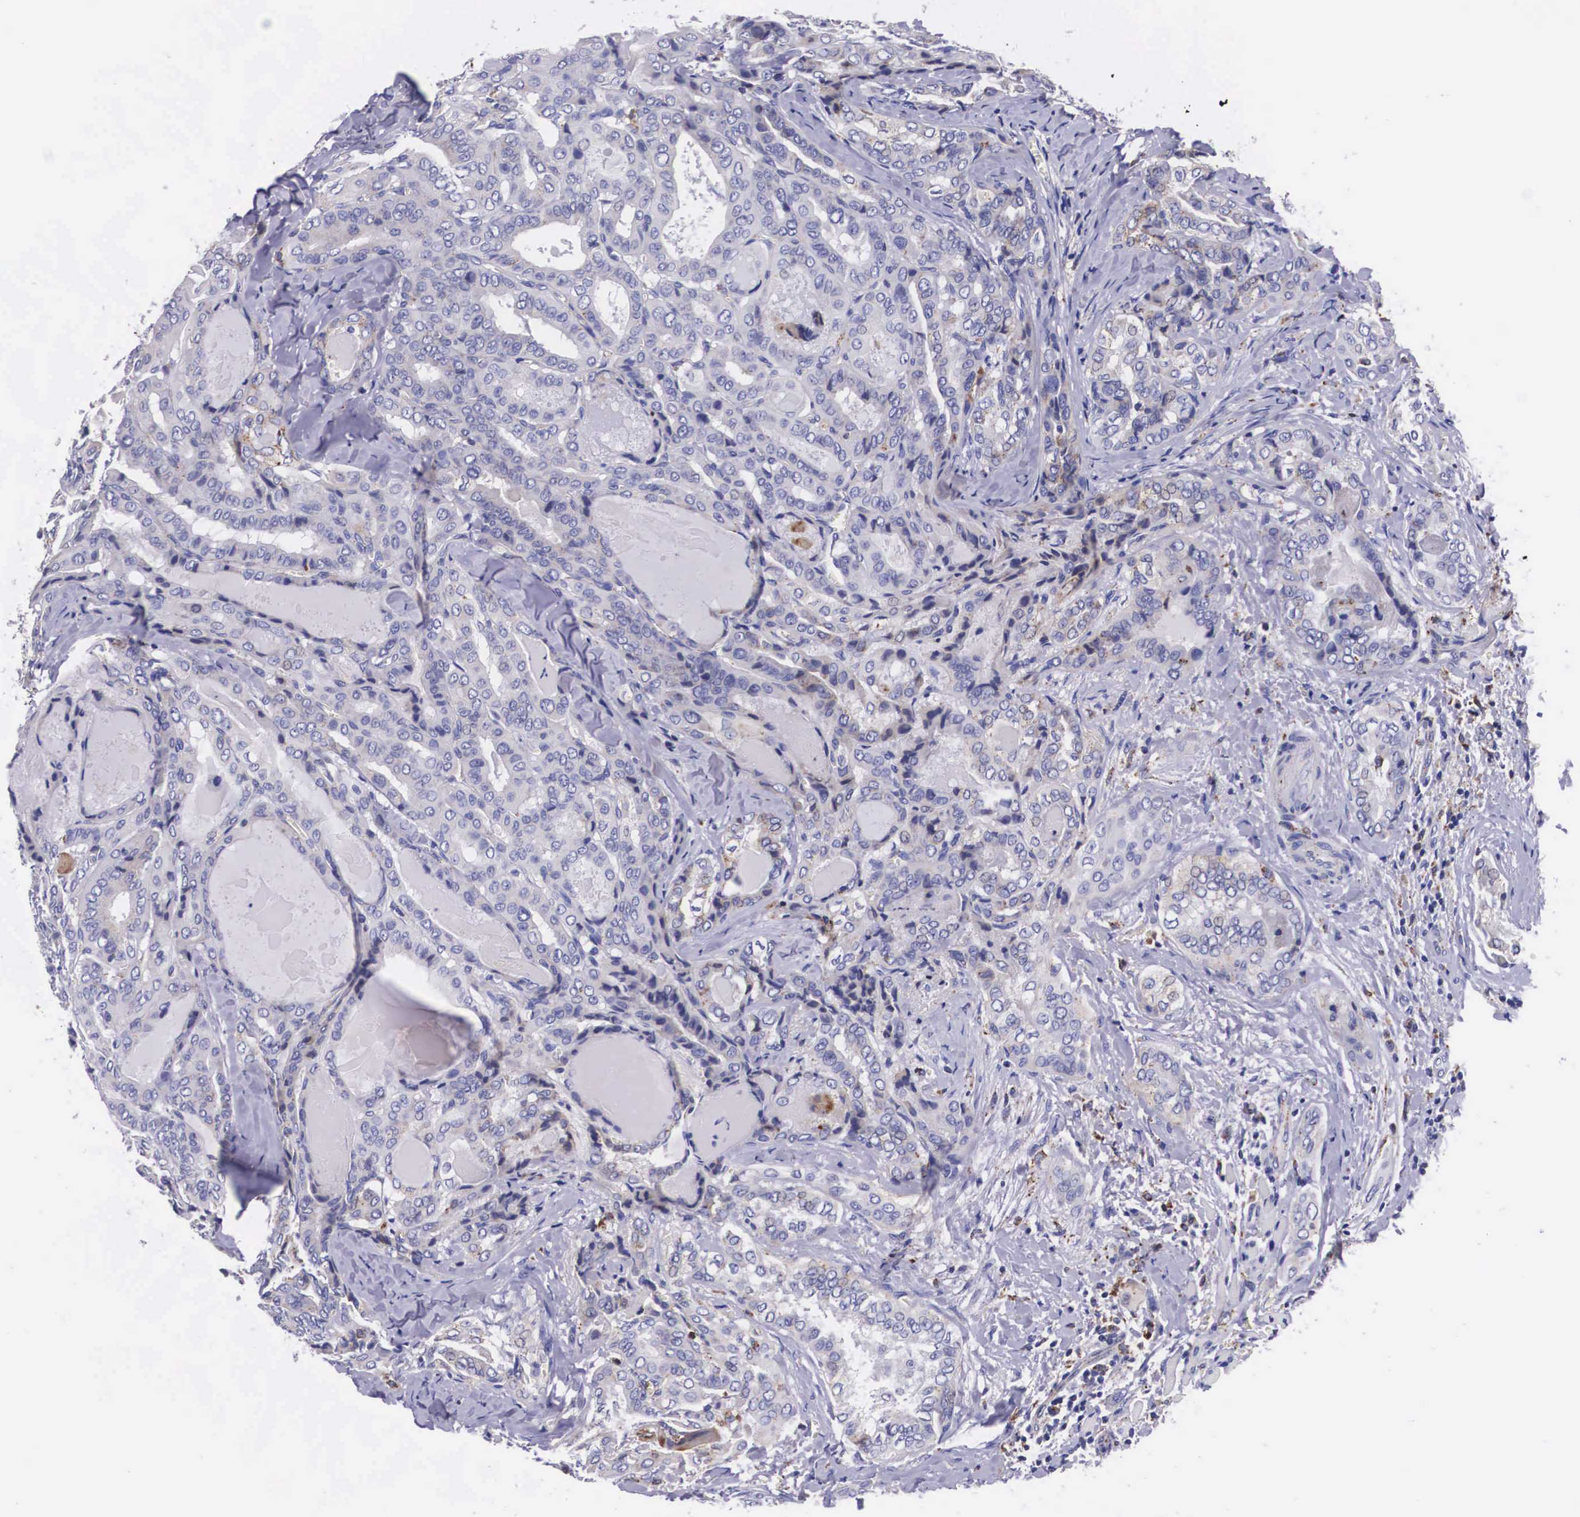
{"staining": {"intensity": "weak", "quantity": "<25%", "location": "cytoplasmic/membranous"}, "tissue": "thyroid cancer", "cell_type": "Tumor cells", "image_type": "cancer", "snomed": [{"axis": "morphology", "description": "Papillary adenocarcinoma, NOS"}, {"axis": "topography", "description": "Thyroid gland"}], "caption": "Micrograph shows no protein positivity in tumor cells of thyroid cancer (papillary adenocarcinoma) tissue. (DAB immunohistochemistry with hematoxylin counter stain).", "gene": "NAGA", "patient": {"sex": "female", "age": 71}}